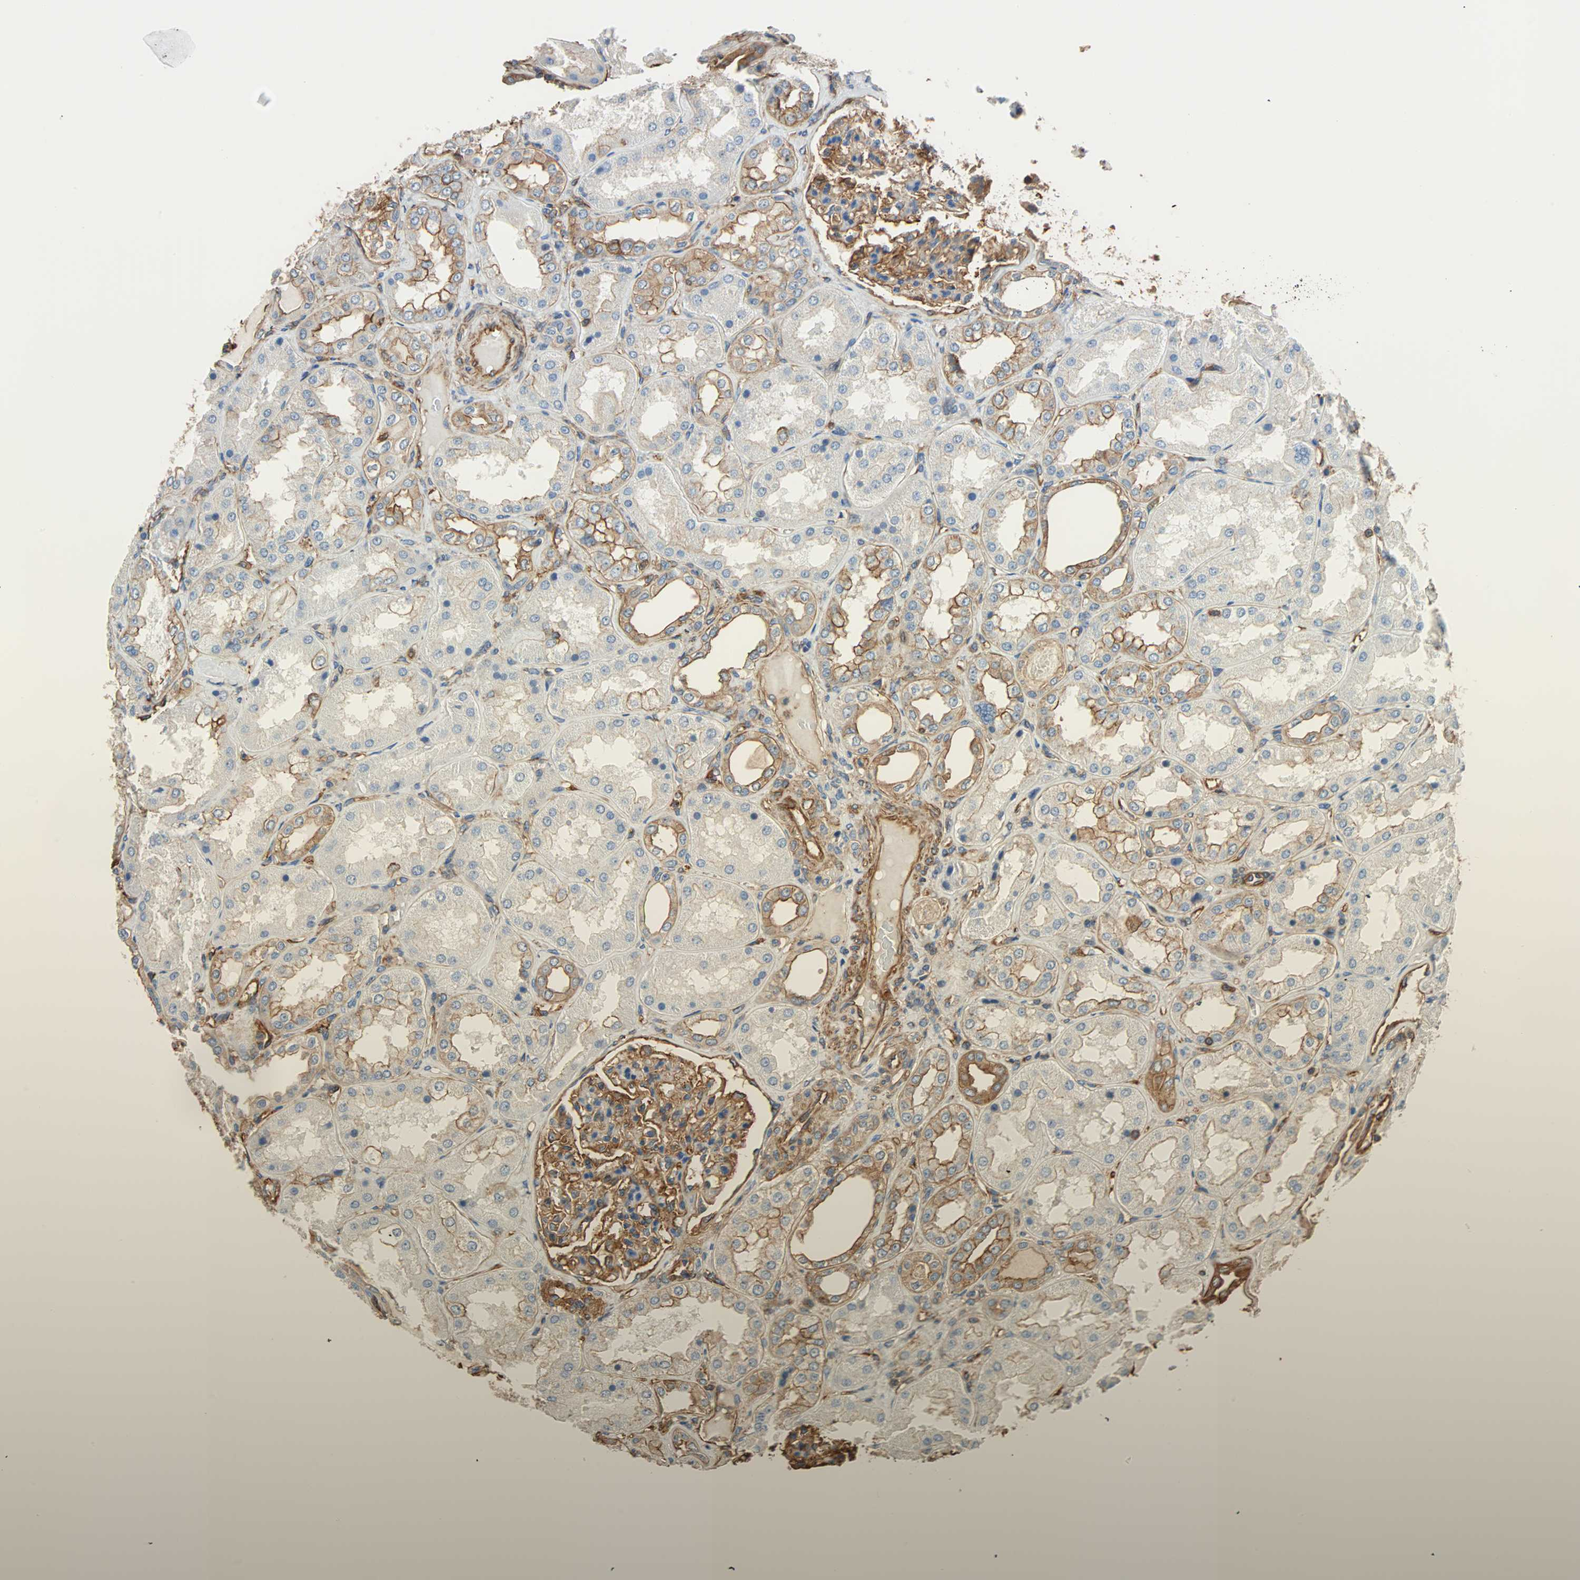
{"staining": {"intensity": "strong", "quantity": ">75%", "location": "cytoplasmic/membranous"}, "tissue": "kidney", "cell_type": "Cells in glomeruli", "image_type": "normal", "snomed": [{"axis": "morphology", "description": "Normal tissue, NOS"}, {"axis": "topography", "description": "Kidney"}], "caption": "Normal kidney displays strong cytoplasmic/membranous expression in approximately >75% of cells in glomeruli, visualized by immunohistochemistry. The staining was performed using DAB (3,3'-diaminobenzidine) to visualize the protein expression in brown, while the nuclei were stained in blue with hematoxylin (Magnification: 20x).", "gene": "GALNT10", "patient": {"sex": "female", "age": 56}}